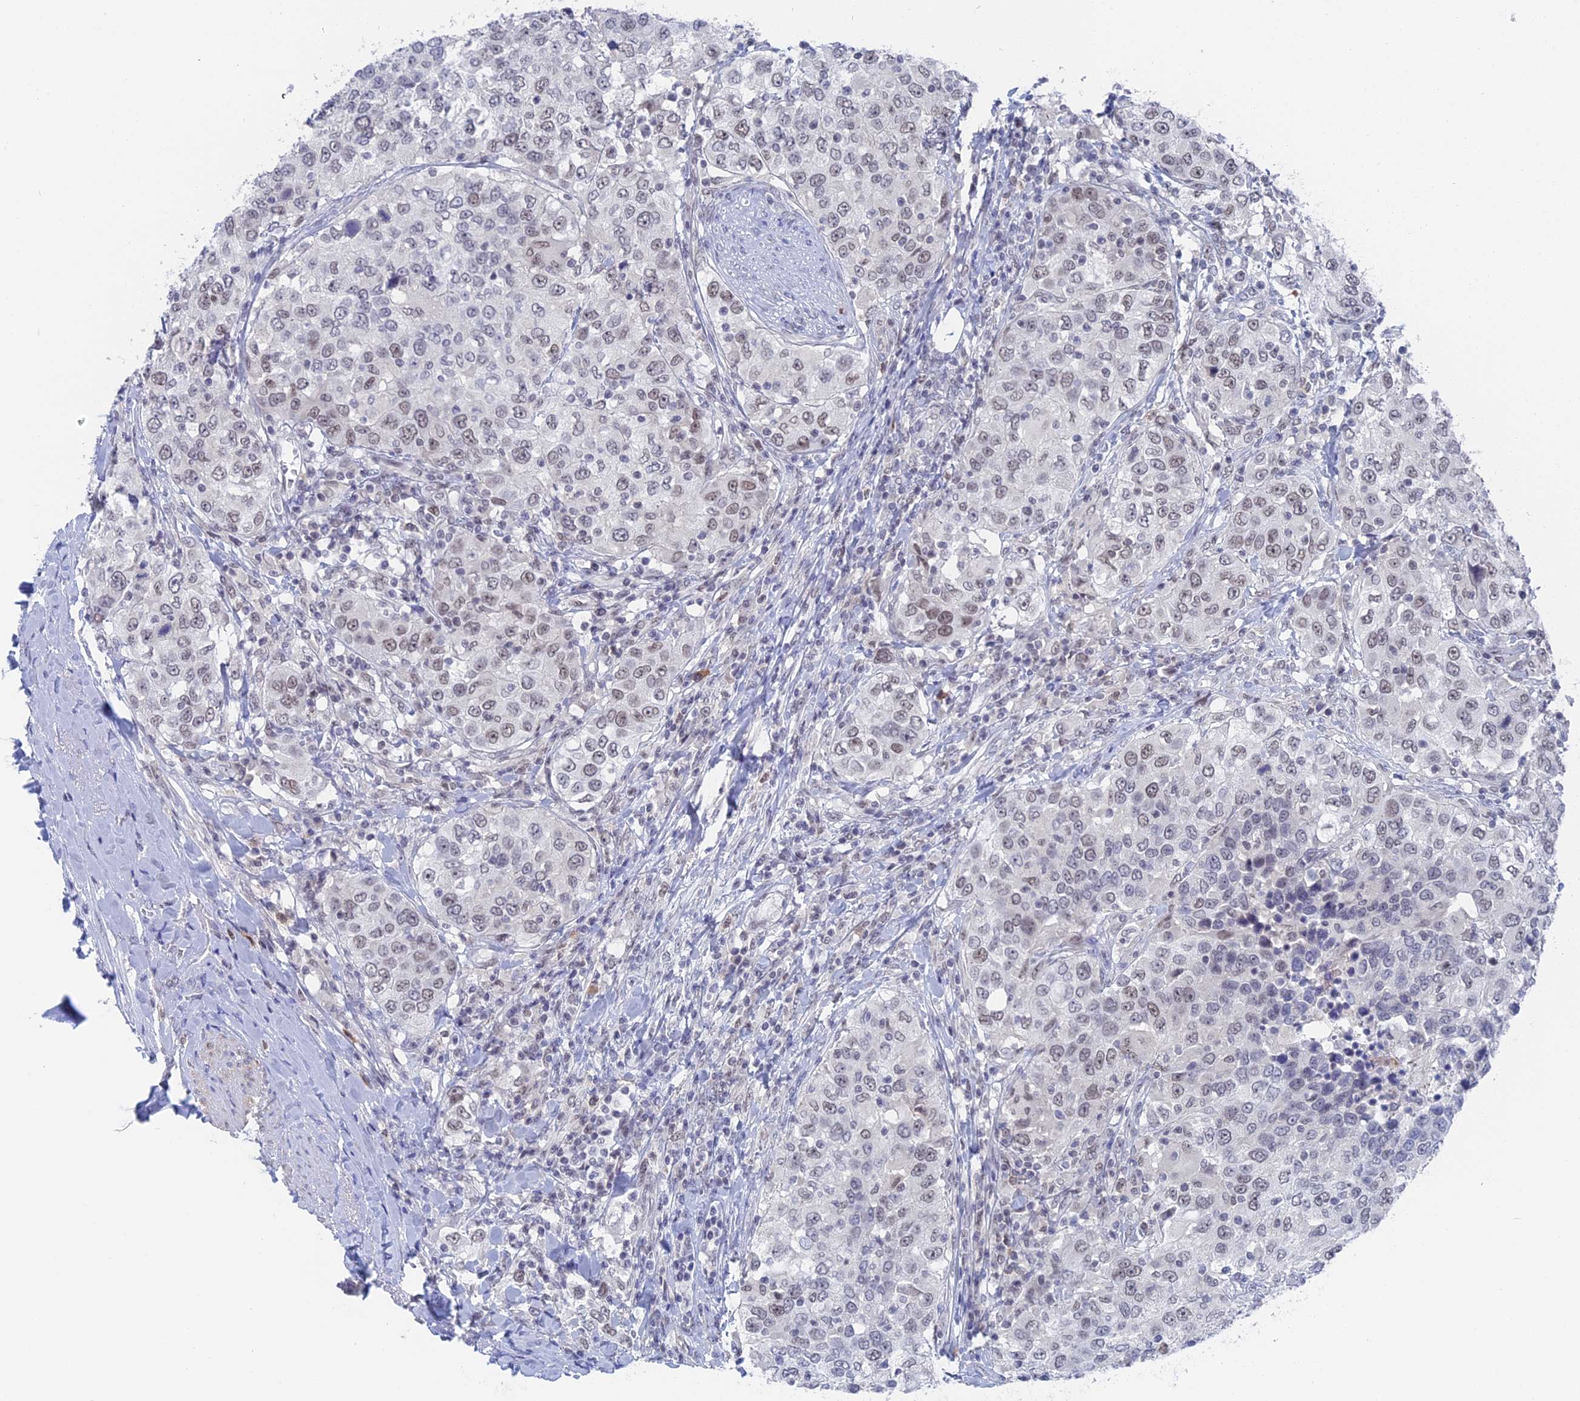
{"staining": {"intensity": "moderate", "quantity": "25%-75%", "location": "nuclear"}, "tissue": "urothelial cancer", "cell_type": "Tumor cells", "image_type": "cancer", "snomed": [{"axis": "morphology", "description": "Urothelial carcinoma, High grade"}, {"axis": "topography", "description": "Urinary bladder"}], "caption": "IHC image of neoplastic tissue: urothelial cancer stained using IHC shows medium levels of moderate protein expression localized specifically in the nuclear of tumor cells, appearing as a nuclear brown color.", "gene": "BRD2", "patient": {"sex": "female", "age": 80}}